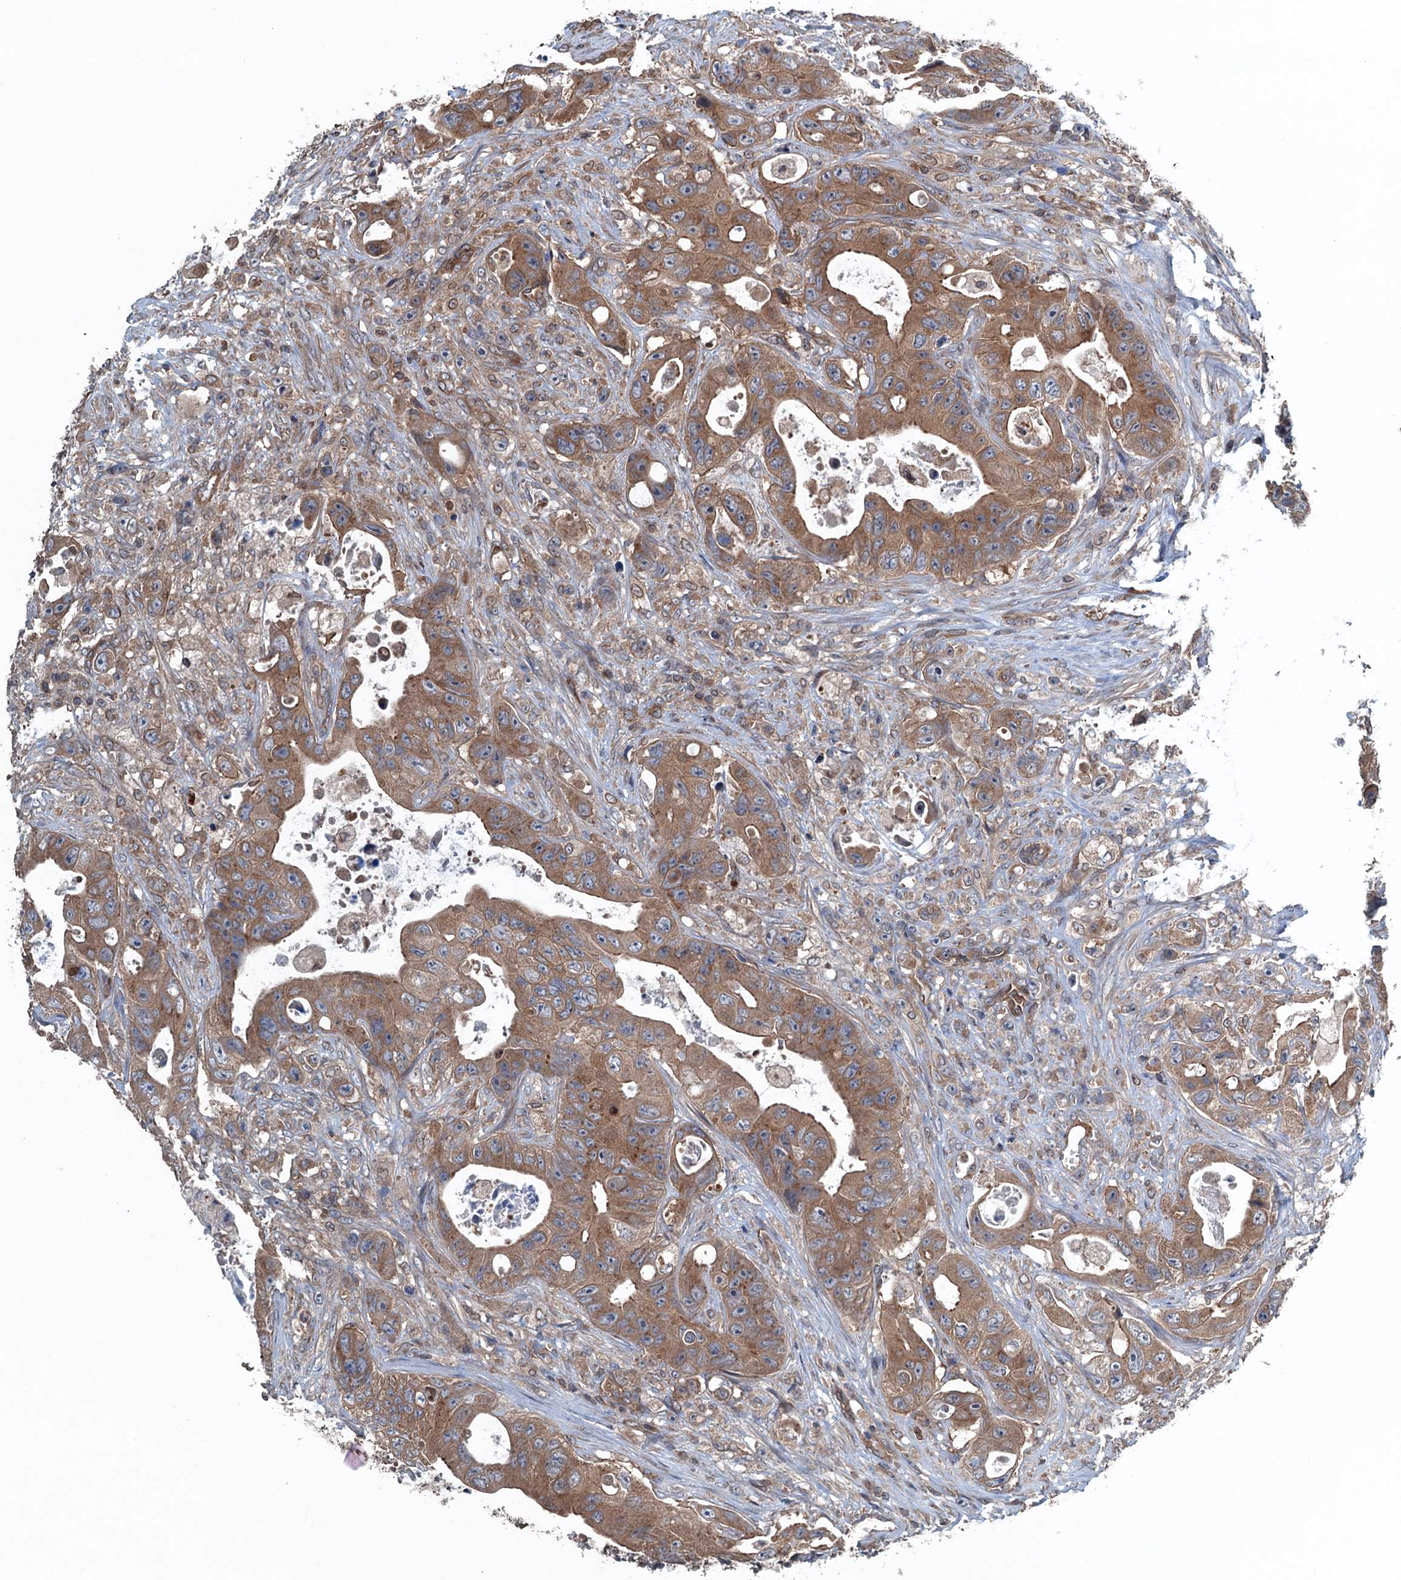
{"staining": {"intensity": "moderate", "quantity": ">75%", "location": "cytoplasmic/membranous"}, "tissue": "colorectal cancer", "cell_type": "Tumor cells", "image_type": "cancer", "snomed": [{"axis": "morphology", "description": "Adenocarcinoma, NOS"}, {"axis": "topography", "description": "Colon"}], "caption": "Brown immunohistochemical staining in human adenocarcinoma (colorectal) shows moderate cytoplasmic/membranous expression in about >75% of tumor cells. The staining was performed using DAB (3,3'-diaminobenzidine) to visualize the protein expression in brown, while the nuclei were stained in blue with hematoxylin (Magnification: 20x).", "gene": "TRAPPC8", "patient": {"sex": "female", "age": 46}}